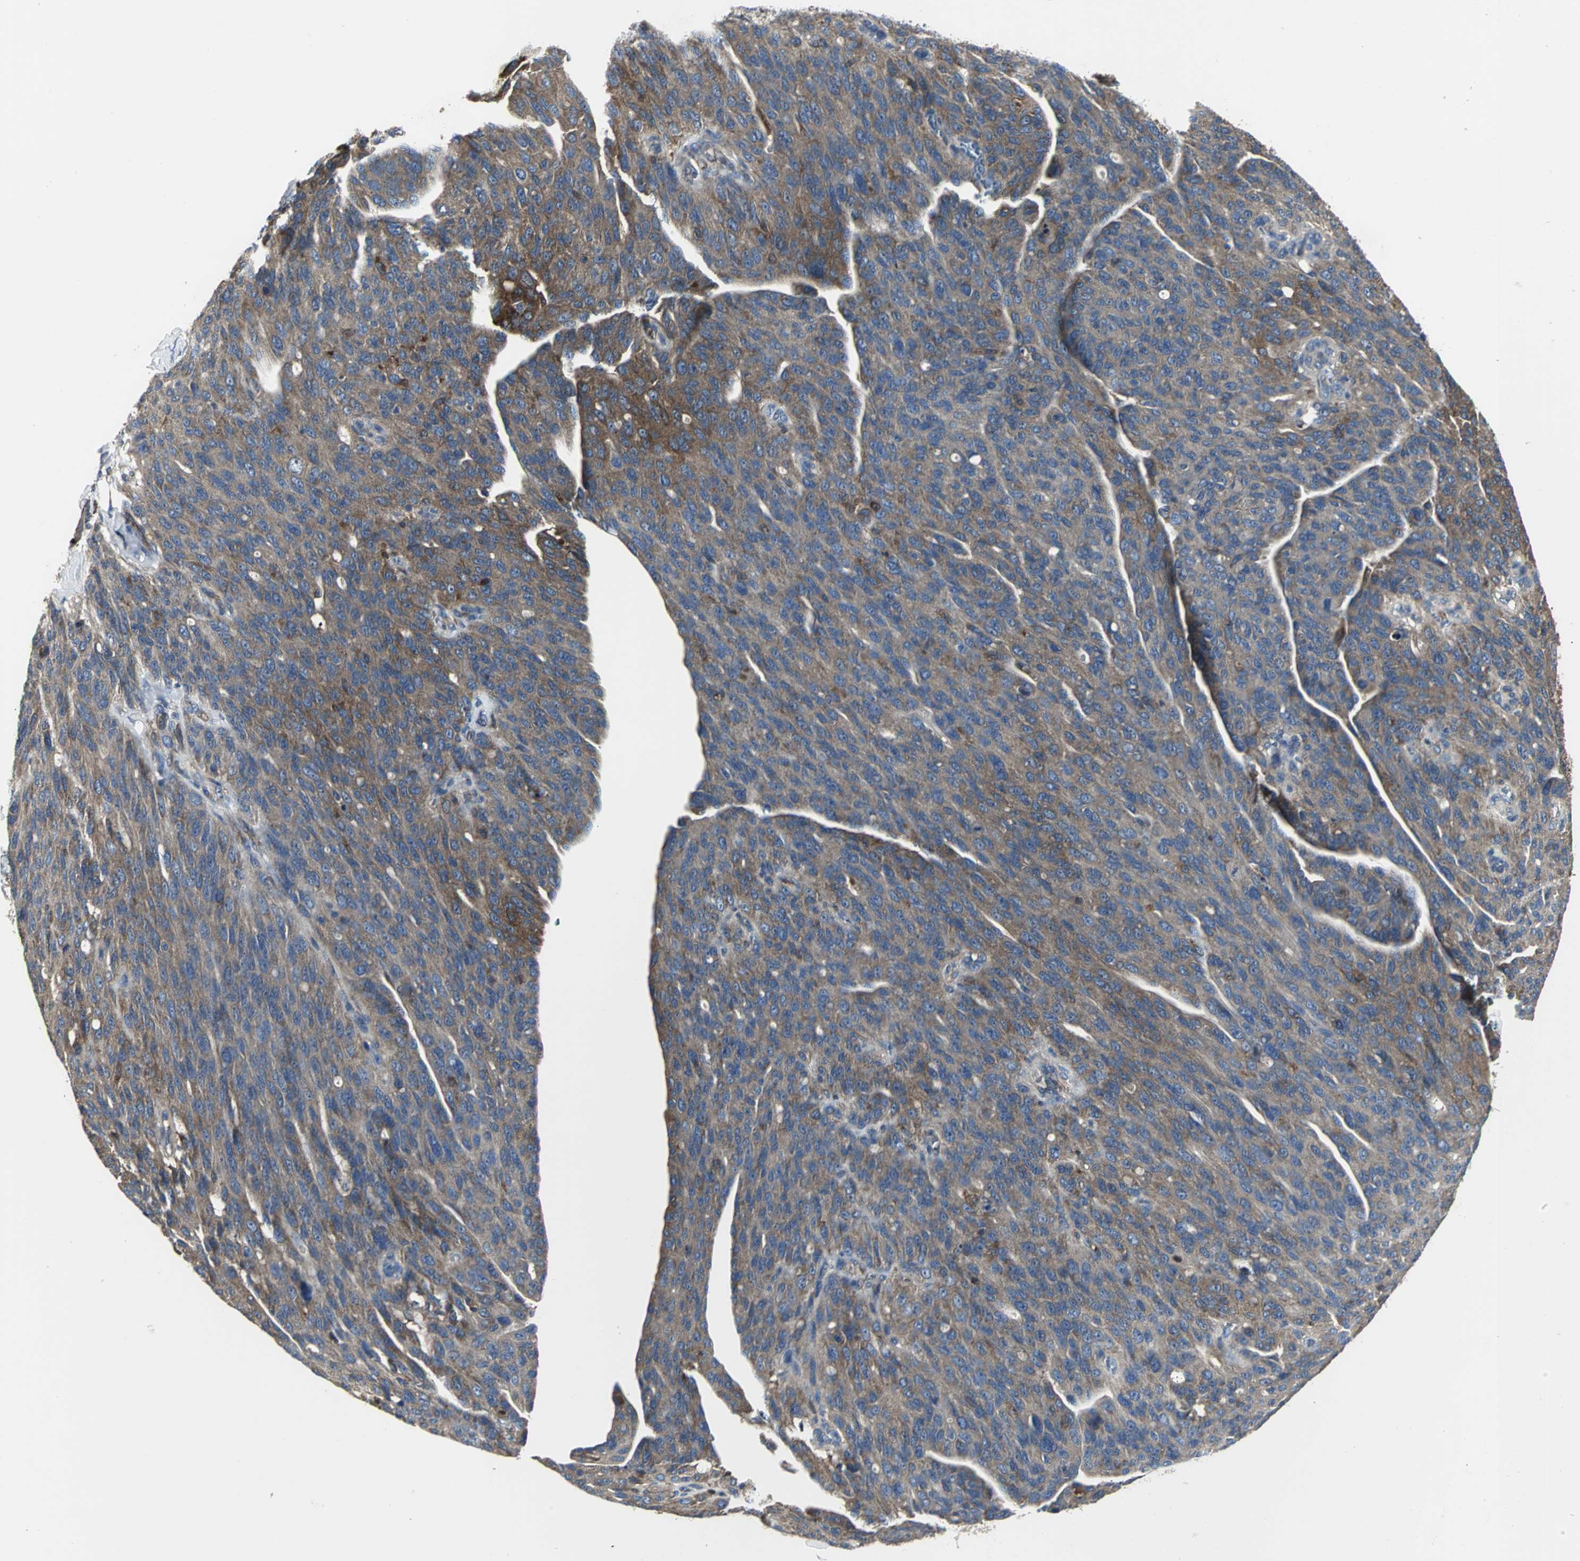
{"staining": {"intensity": "strong", "quantity": ">75%", "location": "cytoplasmic/membranous"}, "tissue": "ovarian cancer", "cell_type": "Tumor cells", "image_type": "cancer", "snomed": [{"axis": "morphology", "description": "Carcinoma, endometroid"}, {"axis": "topography", "description": "Ovary"}], "caption": "An image showing strong cytoplasmic/membranous positivity in approximately >75% of tumor cells in endometroid carcinoma (ovarian), as visualized by brown immunohistochemical staining.", "gene": "CHRNB1", "patient": {"sex": "female", "age": 60}}